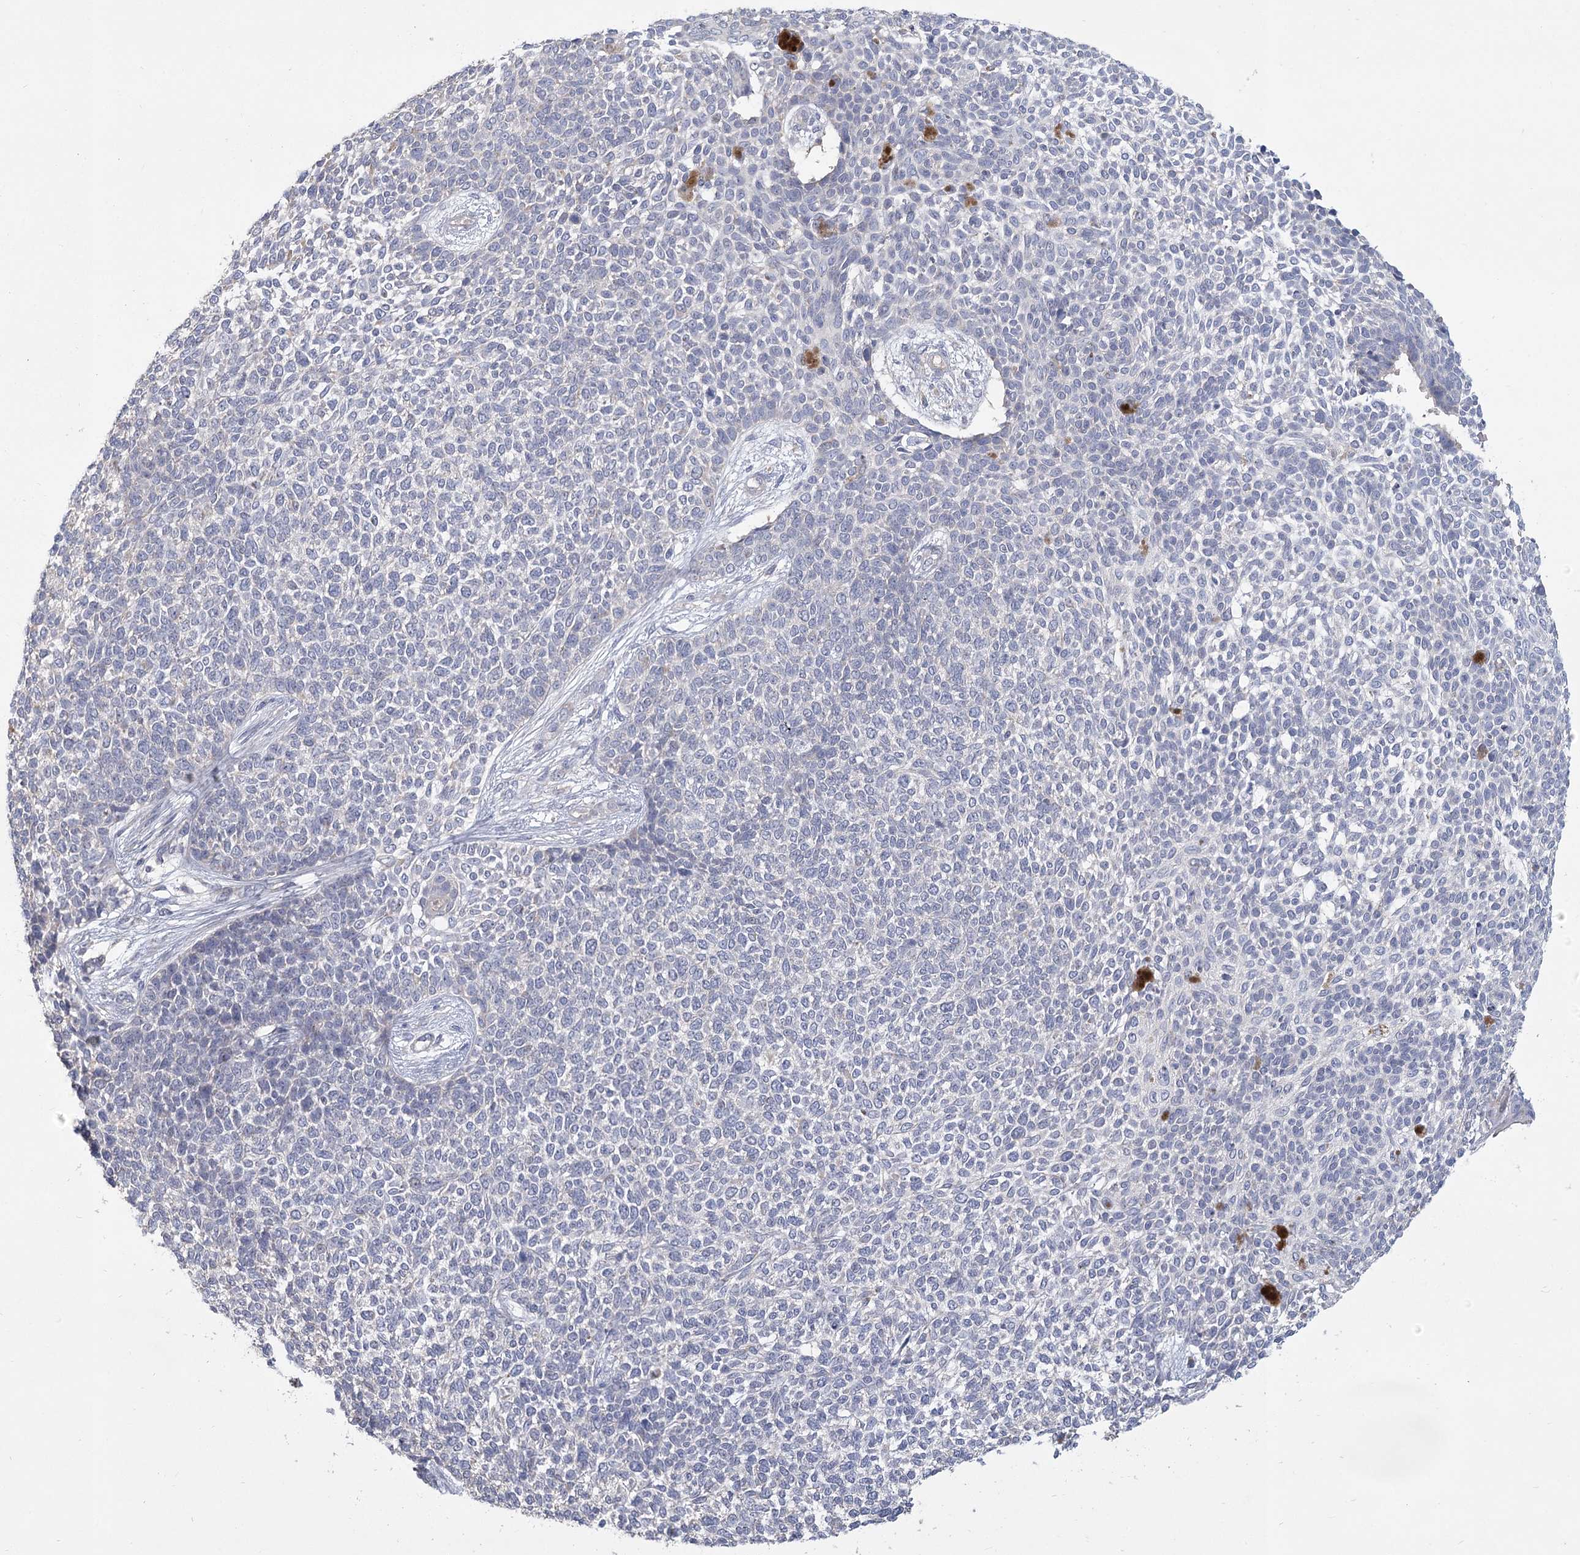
{"staining": {"intensity": "negative", "quantity": "none", "location": "none"}, "tissue": "skin cancer", "cell_type": "Tumor cells", "image_type": "cancer", "snomed": [{"axis": "morphology", "description": "Basal cell carcinoma"}, {"axis": "topography", "description": "Skin"}], "caption": "Immunohistochemistry photomicrograph of neoplastic tissue: human skin cancer stained with DAB exhibits no significant protein staining in tumor cells.", "gene": "CNTLN", "patient": {"sex": "female", "age": 84}}